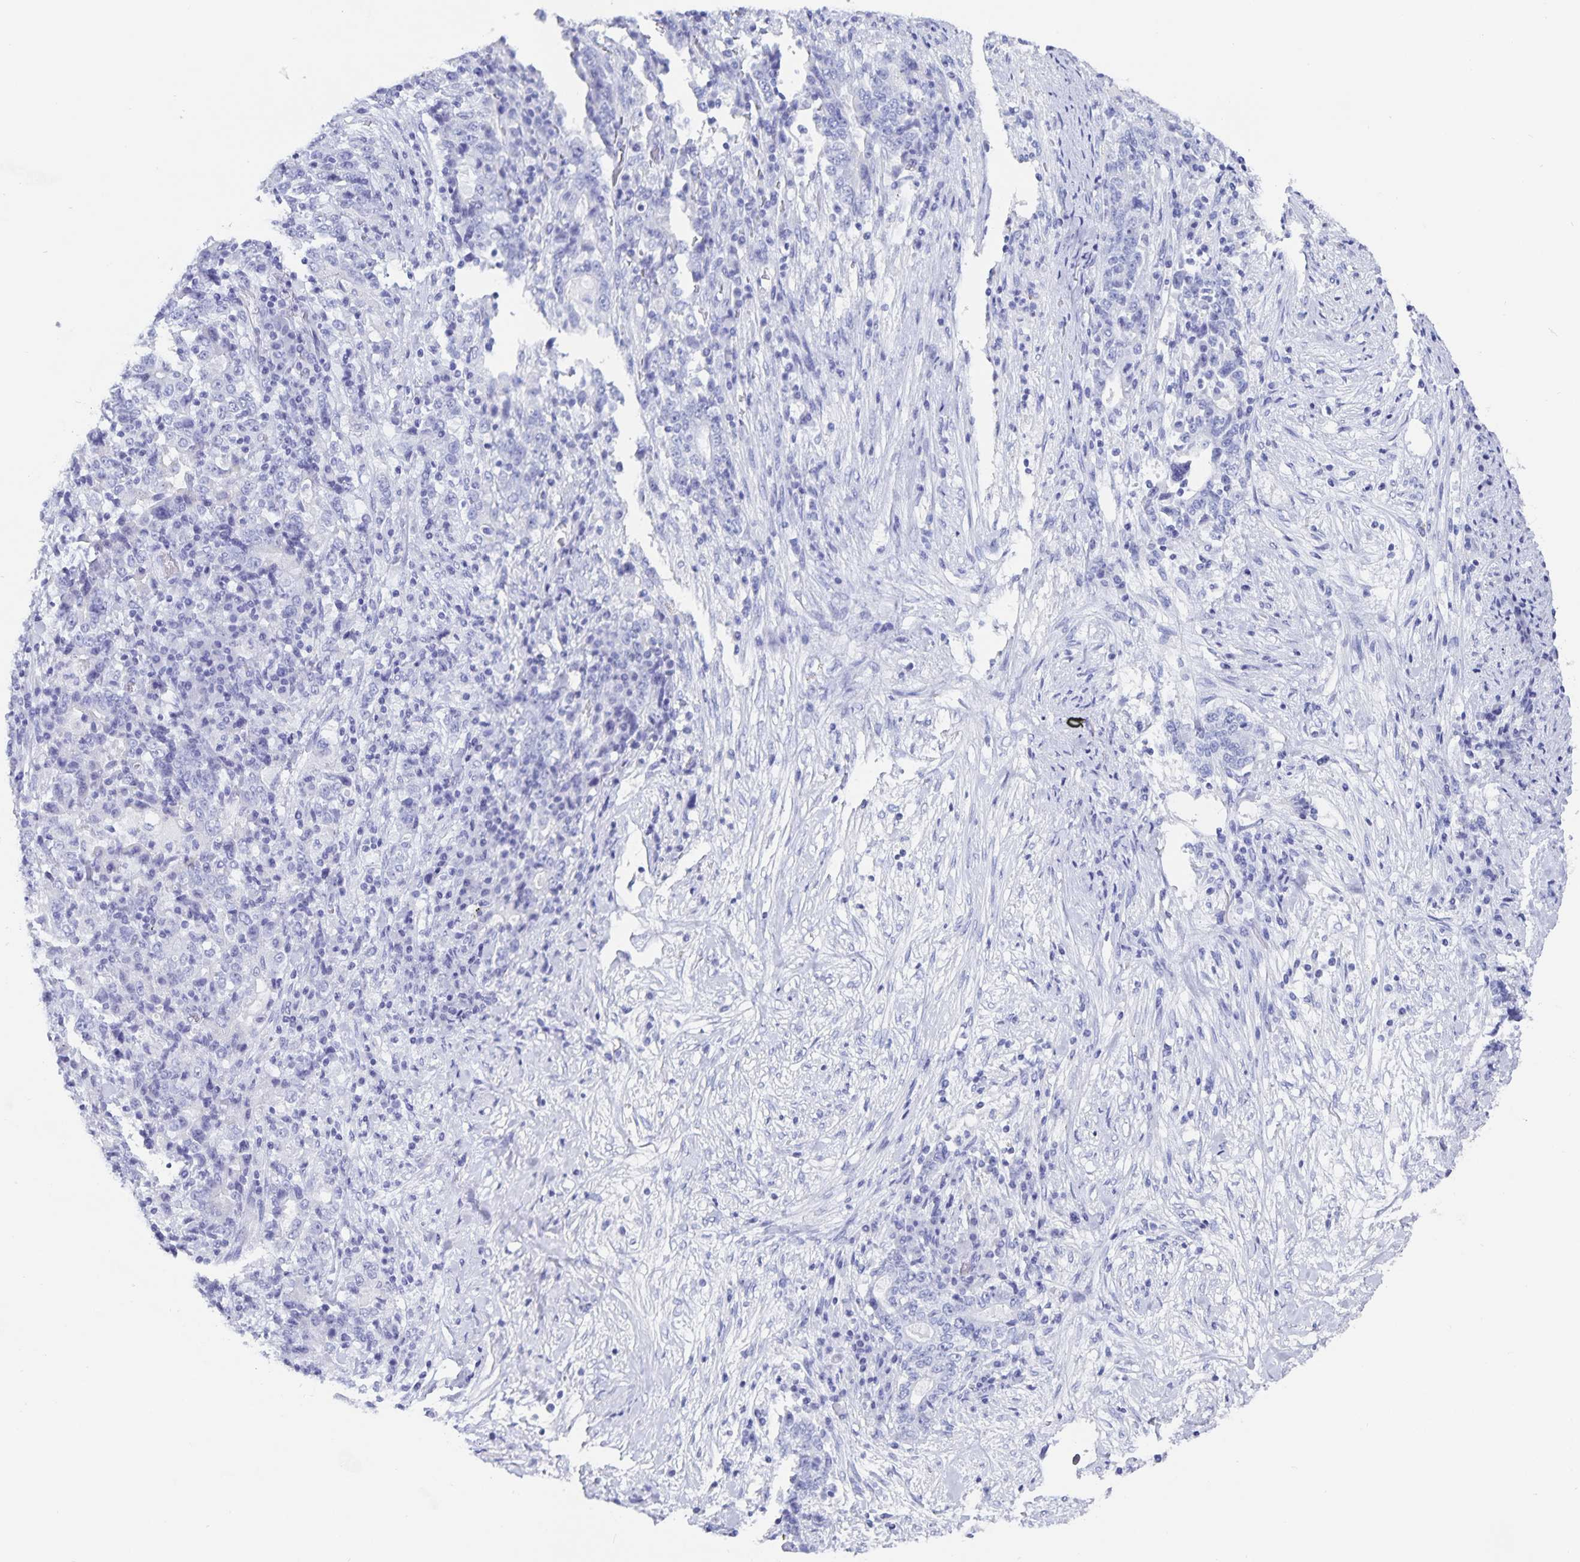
{"staining": {"intensity": "negative", "quantity": "none", "location": "none"}, "tissue": "stomach cancer", "cell_type": "Tumor cells", "image_type": "cancer", "snomed": [{"axis": "morphology", "description": "Normal tissue, NOS"}, {"axis": "morphology", "description": "Adenocarcinoma, NOS"}, {"axis": "topography", "description": "Stomach, upper"}, {"axis": "topography", "description": "Stomach"}], "caption": "Immunohistochemical staining of stomach cancer (adenocarcinoma) shows no significant staining in tumor cells. (Brightfield microscopy of DAB (3,3'-diaminobenzidine) immunohistochemistry at high magnification).", "gene": "C19orf73", "patient": {"sex": "male", "age": 59}}